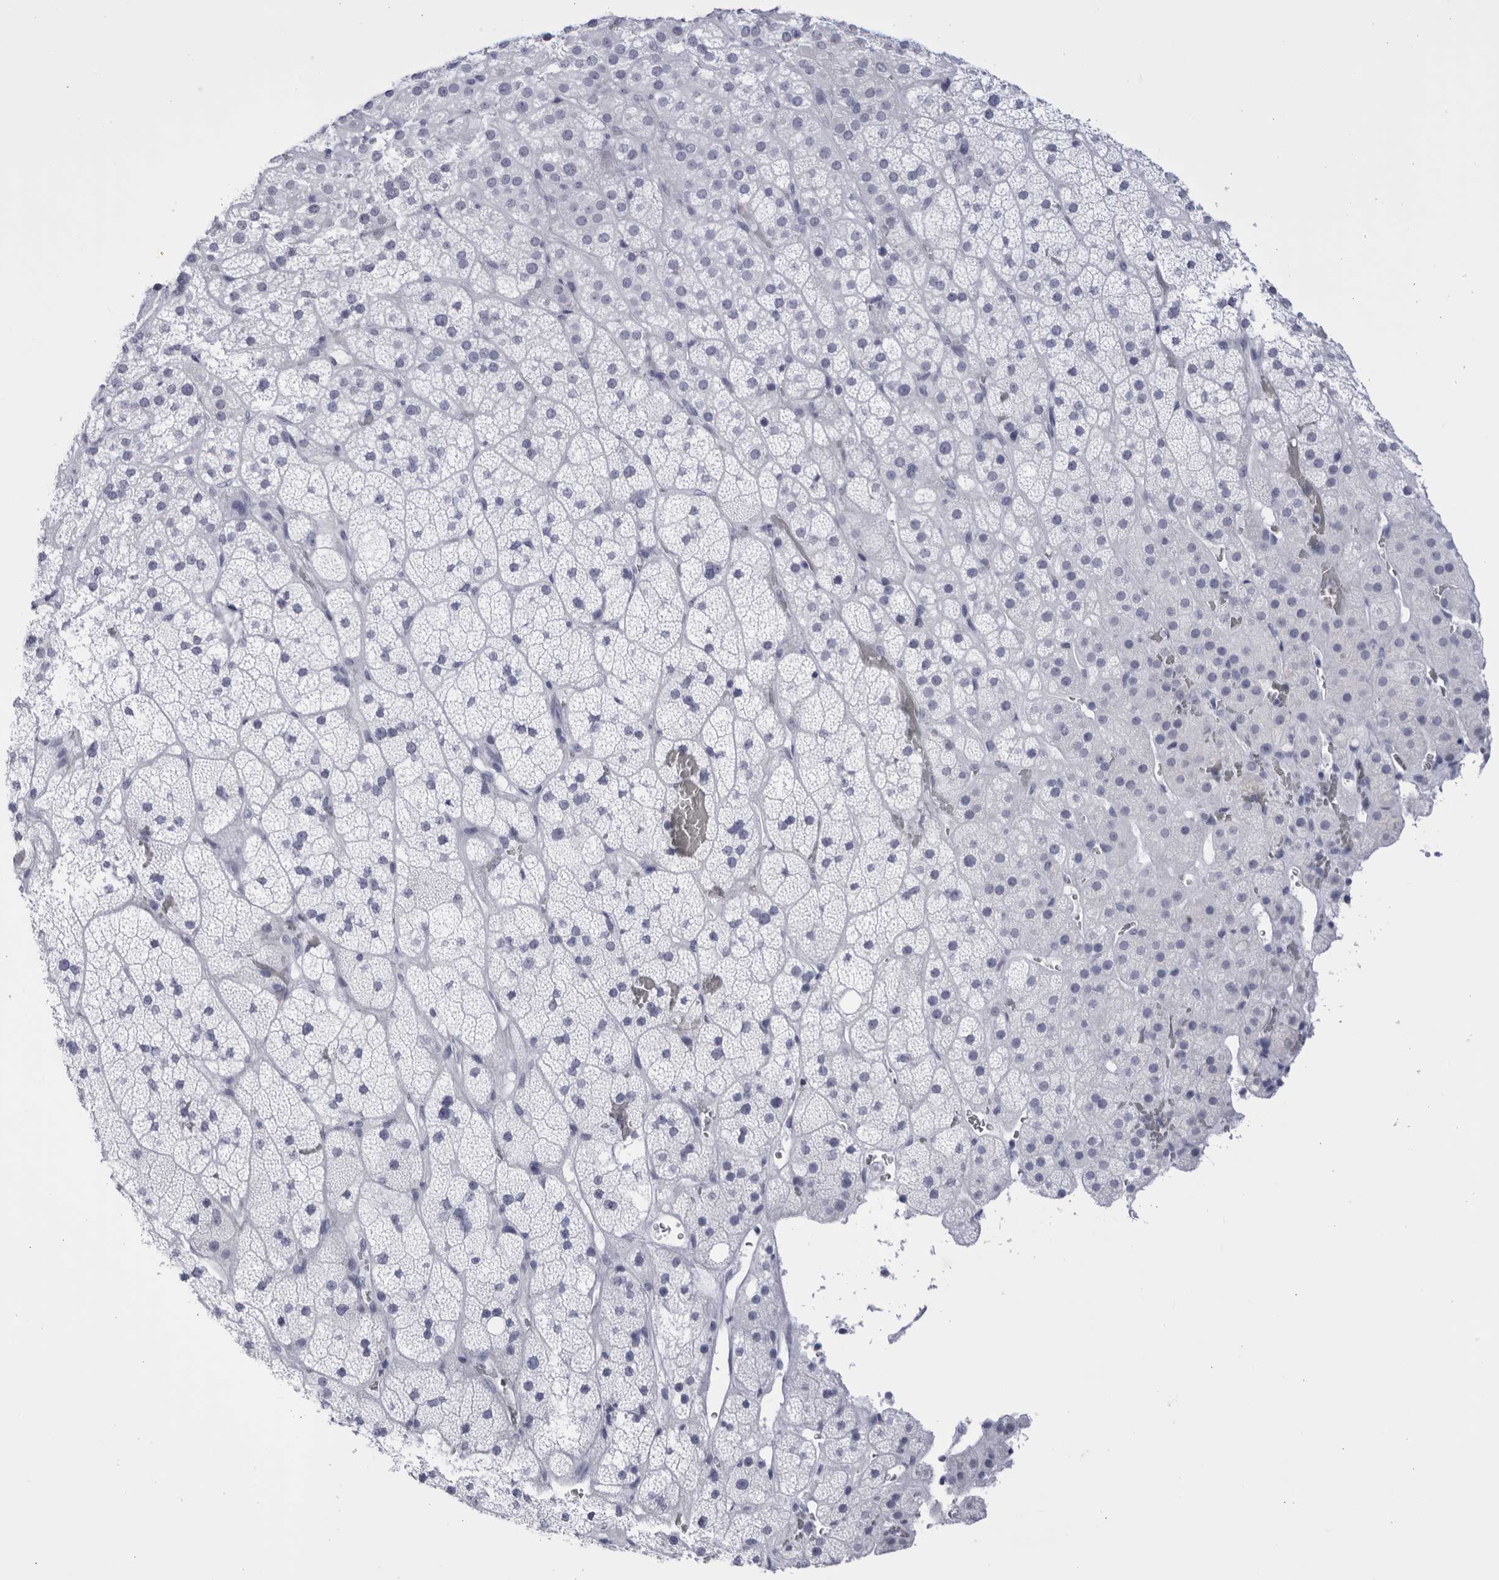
{"staining": {"intensity": "negative", "quantity": "none", "location": "none"}, "tissue": "adrenal gland", "cell_type": "Glandular cells", "image_type": "normal", "snomed": [{"axis": "morphology", "description": "Normal tissue, NOS"}, {"axis": "topography", "description": "Adrenal gland"}], "caption": "The immunohistochemistry histopathology image has no significant positivity in glandular cells of adrenal gland. The staining was performed using DAB to visualize the protein expression in brown, while the nuclei were stained in blue with hematoxylin (Magnification: 20x).", "gene": "CCDC181", "patient": {"sex": "male", "age": 57}}